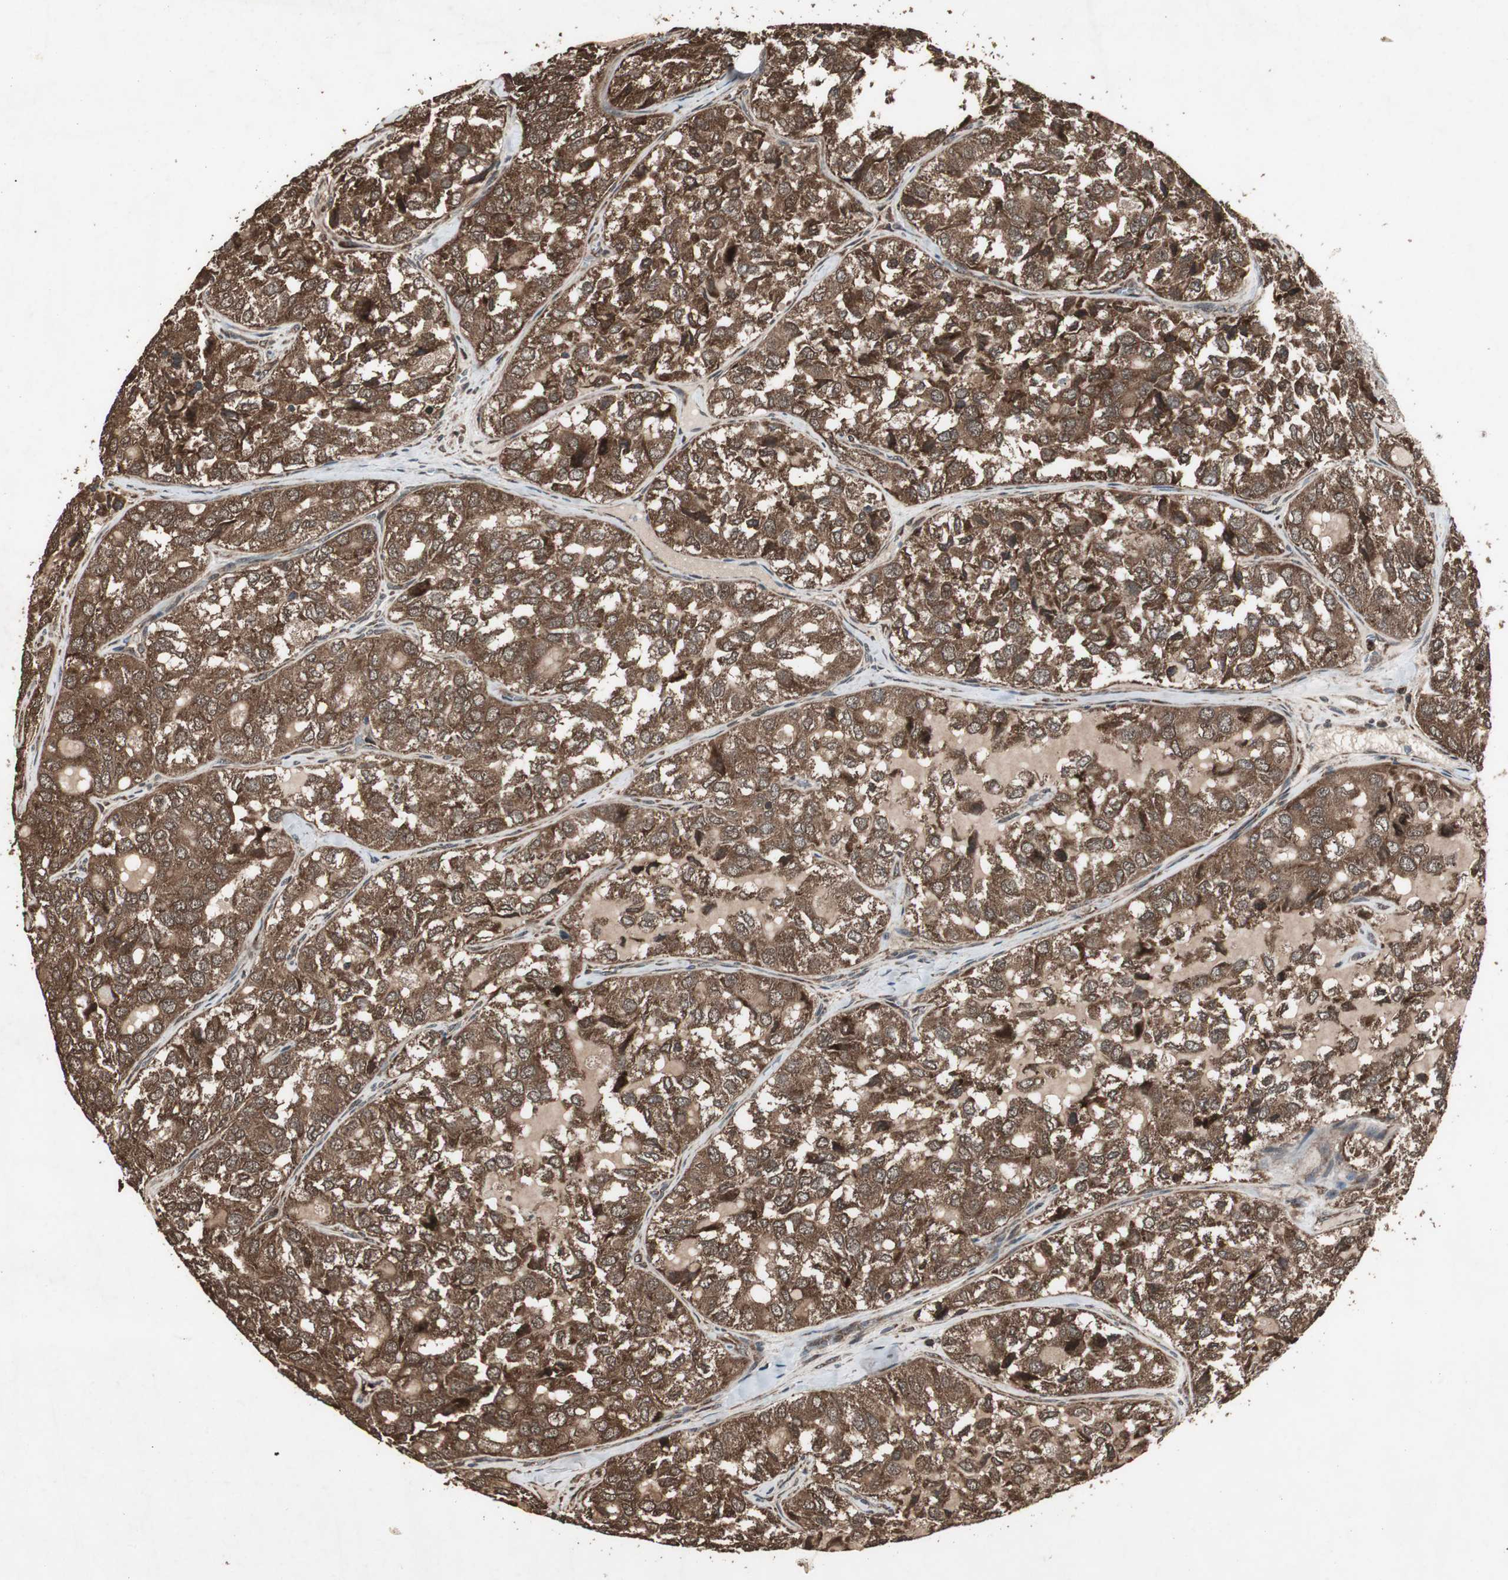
{"staining": {"intensity": "strong", "quantity": ">75%", "location": "cytoplasmic/membranous"}, "tissue": "thyroid cancer", "cell_type": "Tumor cells", "image_type": "cancer", "snomed": [{"axis": "morphology", "description": "Follicular adenoma carcinoma, NOS"}, {"axis": "topography", "description": "Thyroid gland"}], "caption": "Immunohistochemical staining of human thyroid cancer (follicular adenoma carcinoma) reveals strong cytoplasmic/membranous protein positivity in approximately >75% of tumor cells.", "gene": "LAMTOR5", "patient": {"sex": "male", "age": 75}}